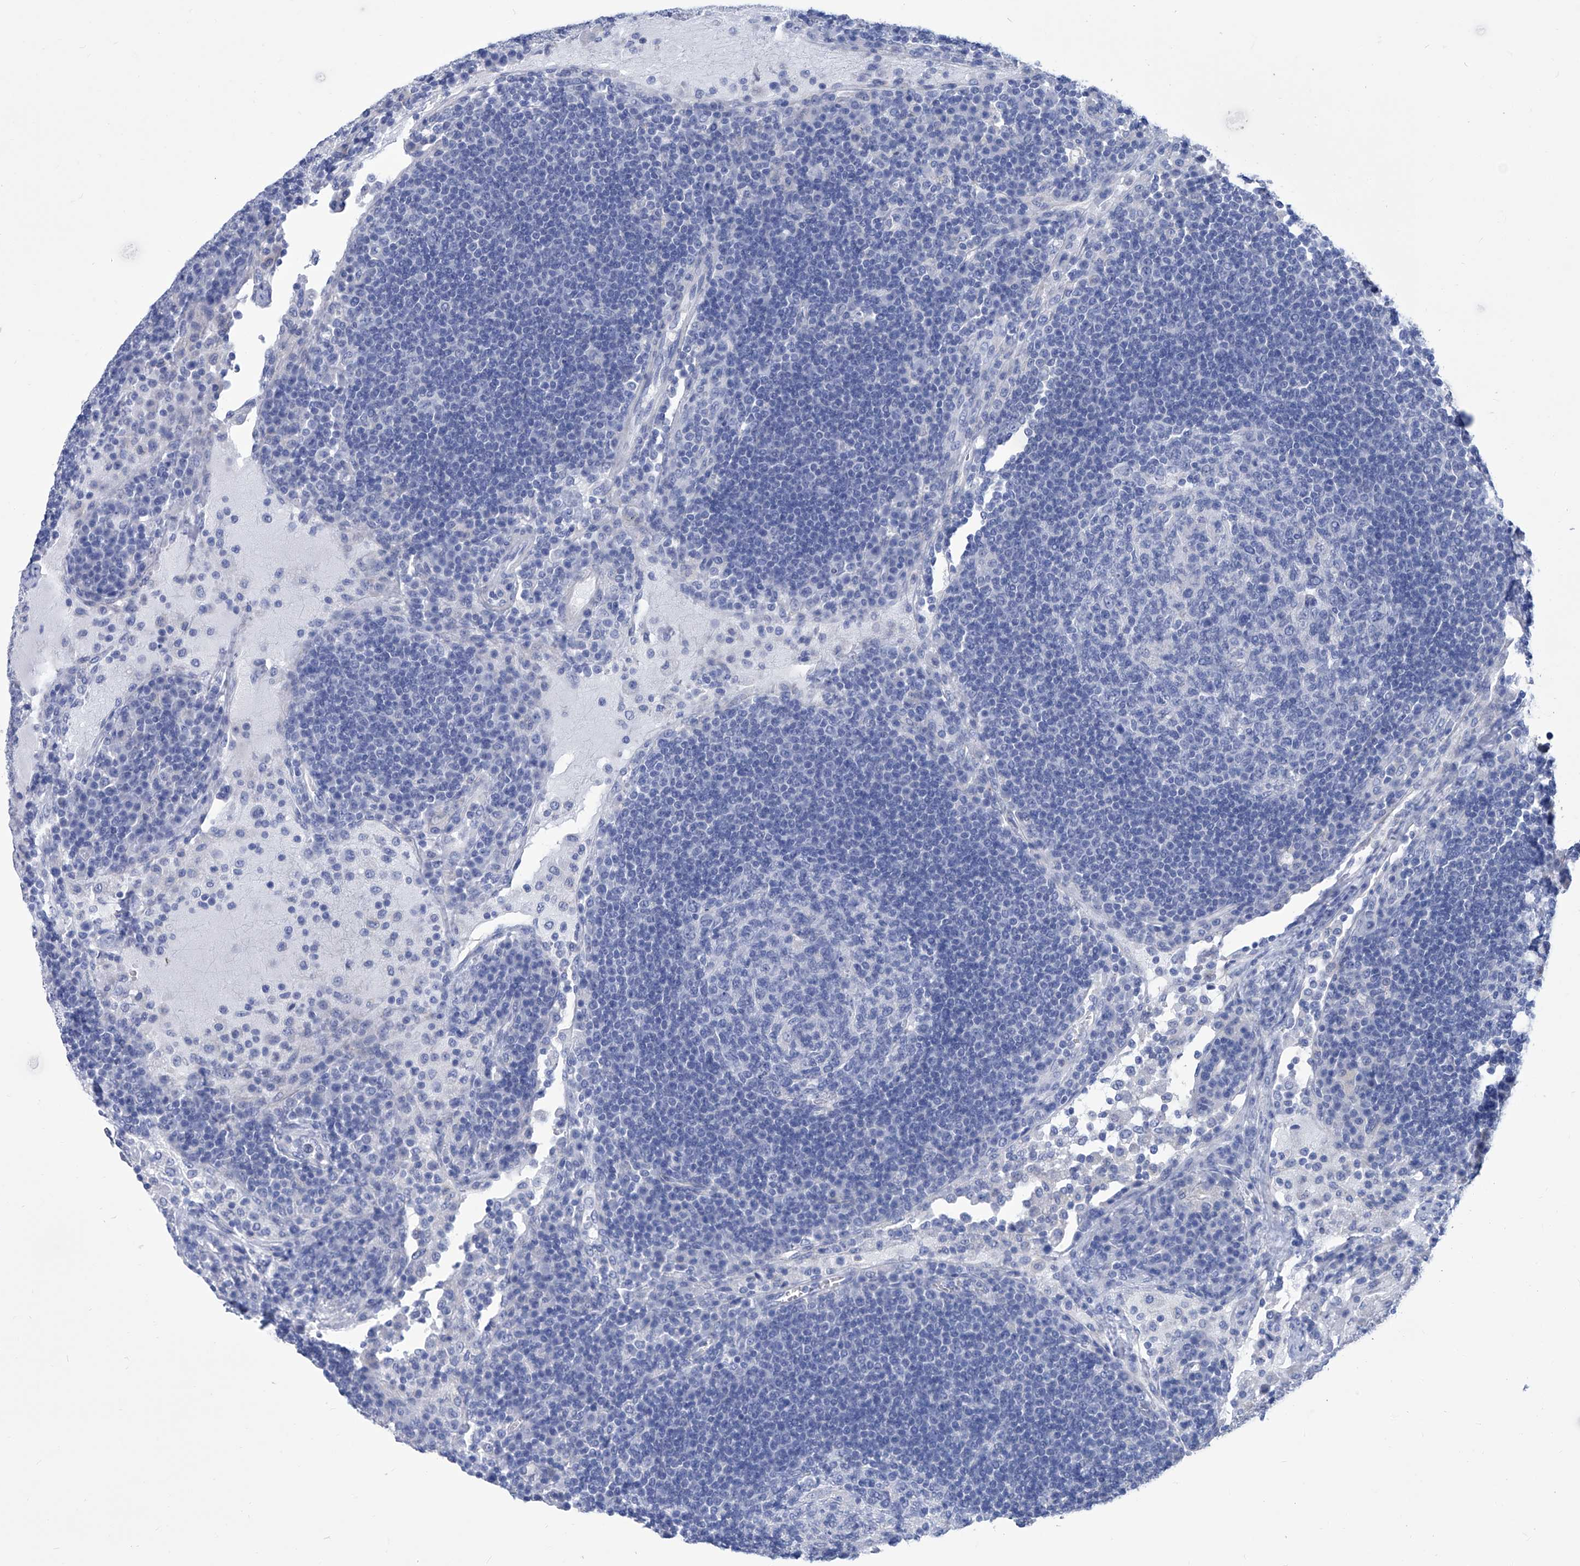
{"staining": {"intensity": "negative", "quantity": "none", "location": "none"}, "tissue": "lymph node", "cell_type": "Germinal center cells", "image_type": "normal", "snomed": [{"axis": "morphology", "description": "Normal tissue, NOS"}, {"axis": "topography", "description": "Lymph node"}], "caption": "Immunohistochemical staining of unremarkable lymph node demonstrates no significant expression in germinal center cells. (Brightfield microscopy of DAB IHC at high magnification).", "gene": "SMS", "patient": {"sex": "female", "age": 53}}